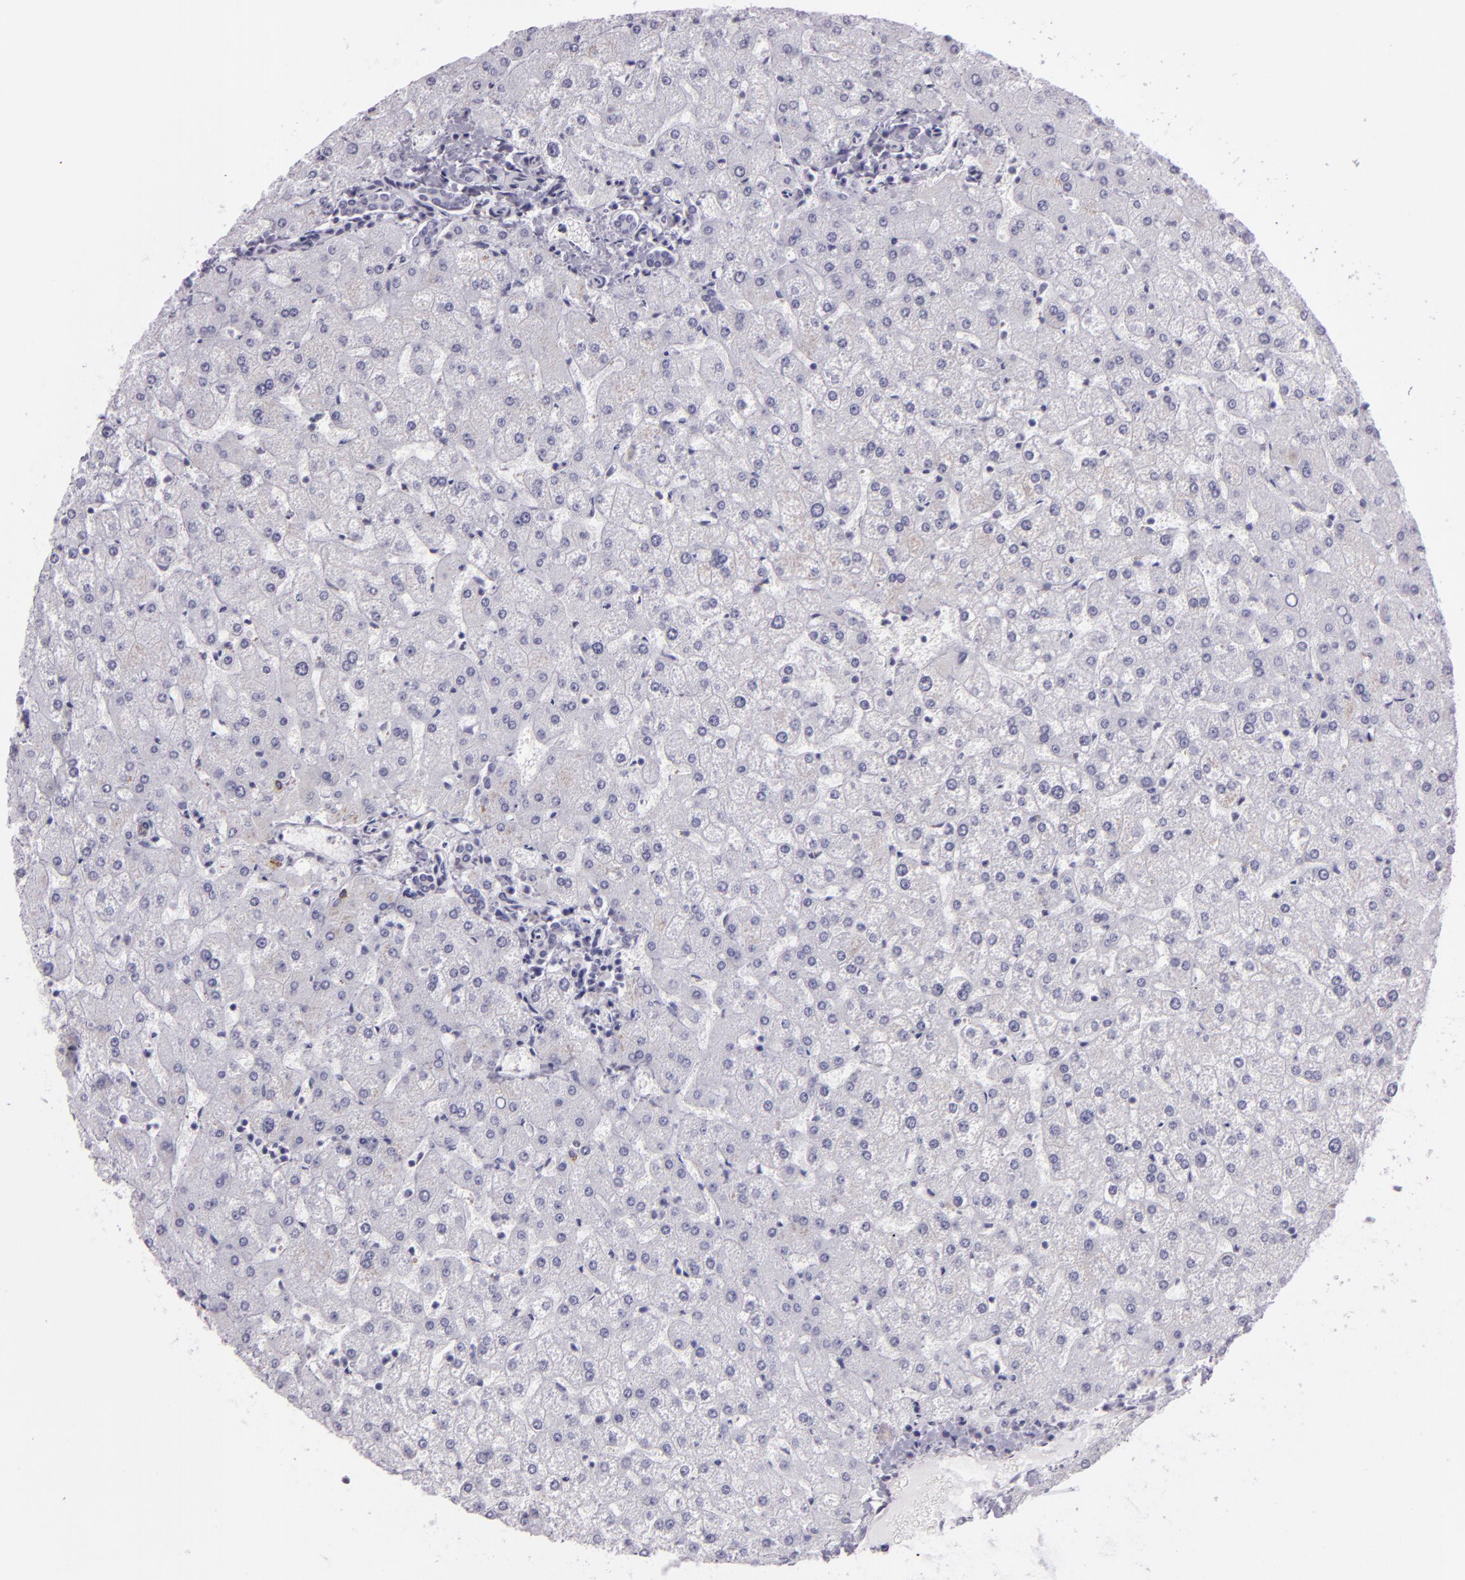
{"staining": {"intensity": "negative", "quantity": "none", "location": "none"}, "tissue": "liver", "cell_type": "Cholangiocytes", "image_type": "normal", "snomed": [{"axis": "morphology", "description": "Normal tissue, NOS"}, {"axis": "topography", "description": "Liver"}], "caption": "A high-resolution histopathology image shows immunohistochemistry staining of benign liver, which shows no significant positivity in cholangiocytes.", "gene": "MUC6", "patient": {"sex": "female", "age": 32}}